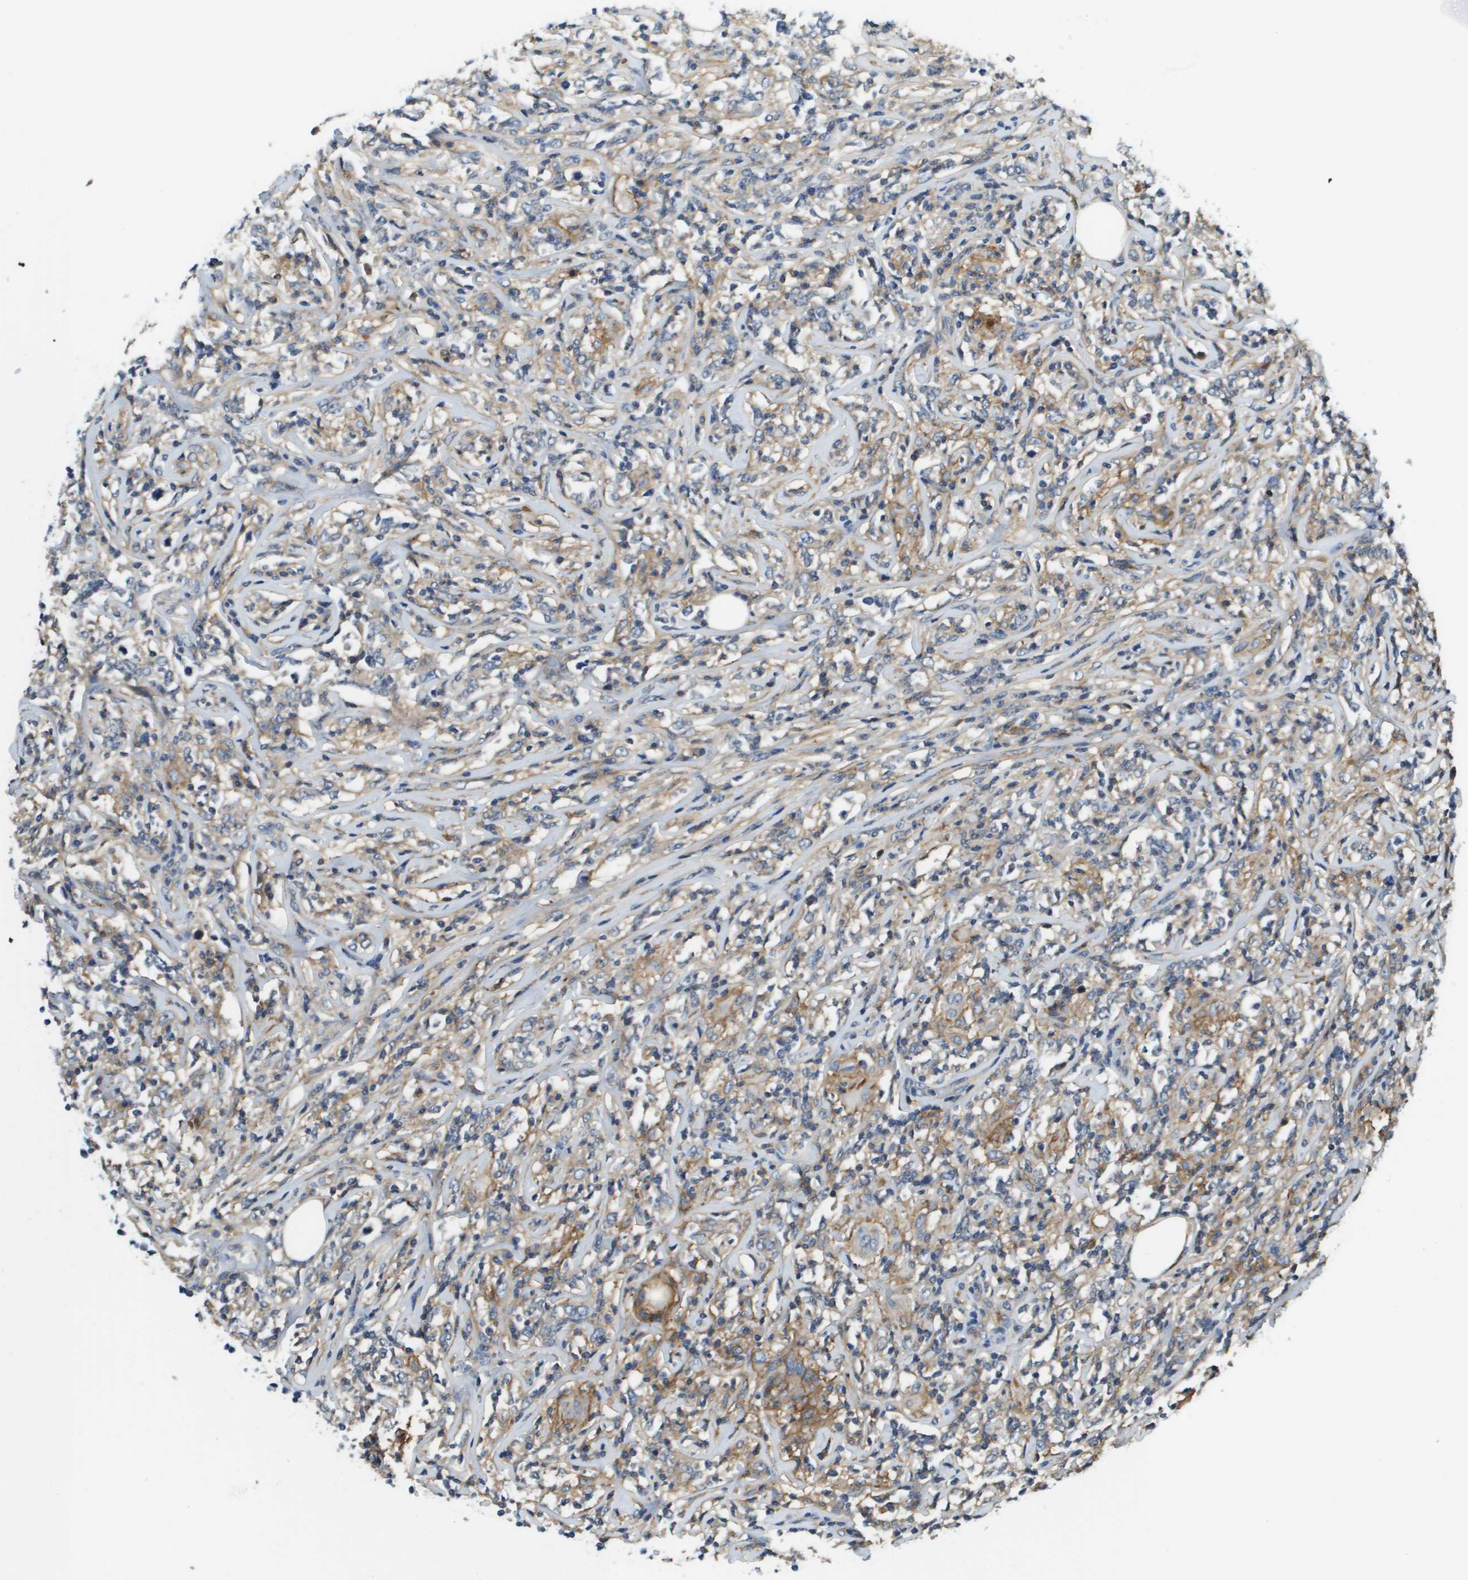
{"staining": {"intensity": "weak", "quantity": ">75%", "location": "cytoplasmic/membranous"}, "tissue": "lymphoma", "cell_type": "Tumor cells", "image_type": "cancer", "snomed": [{"axis": "morphology", "description": "Malignant lymphoma, non-Hodgkin's type, High grade"}, {"axis": "topography", "description": "Lymph node"}], "caption": "A histopathology image of lymphoma stained for a protein exhibits weak cytoplasmic/membranous brown staining in tumor cells.", "gene": "SLC16A3", "patient": {"sex": "female", "age": 84}}